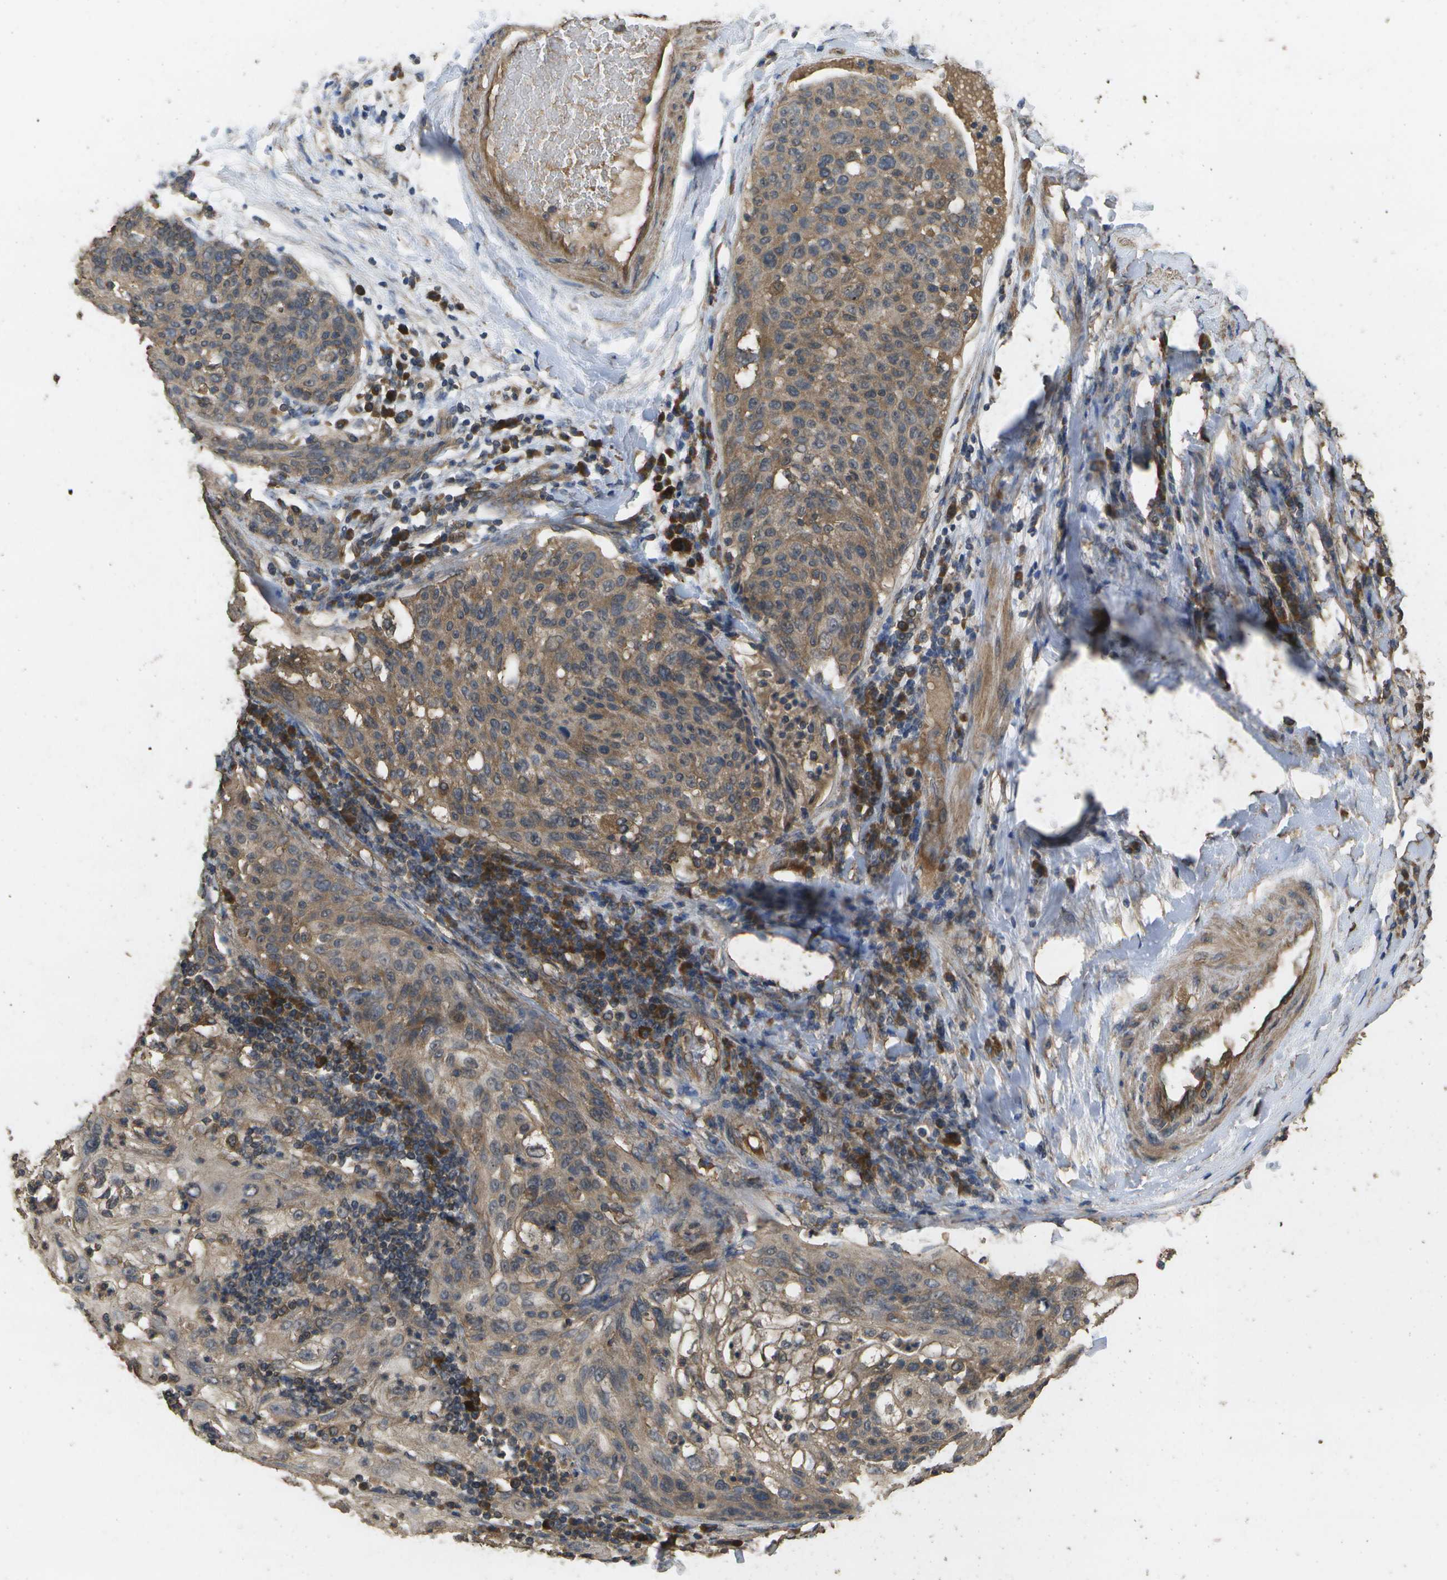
{"staining": {"intensity": "moderate", "quantity": ">75%", "location": "cytoplasmic/membranous"}, "tissue": "lung cancer", "cell_type": "Tumor cells", "image_type": "cancer", "snomed": [{"axis": "morphology", "description": "Inflammation, NOS"}, {"axis": "morphology", "description": "Squamous cell carcinoma, NOS"}, {"axis": "topography", "description": "Lymph node"}, {"axis": "topography", "description": "Soft tissue"}, {"axis": "topography", "description": "Lung"}], "caption": "An image of human lung cancer (squamous cell carcinoma) stained for a protein demonstrates moderate cytoplasmic/membranous brown staining in tumor cells. The staining is performed using DAB (3,3'-diaminobenzidine) brown chromogen to label protein expression. The nuclei are counter-stained blue using hematoxylin.", "gene": "SACS", "patient": {"sex": "male", "age": 66}}